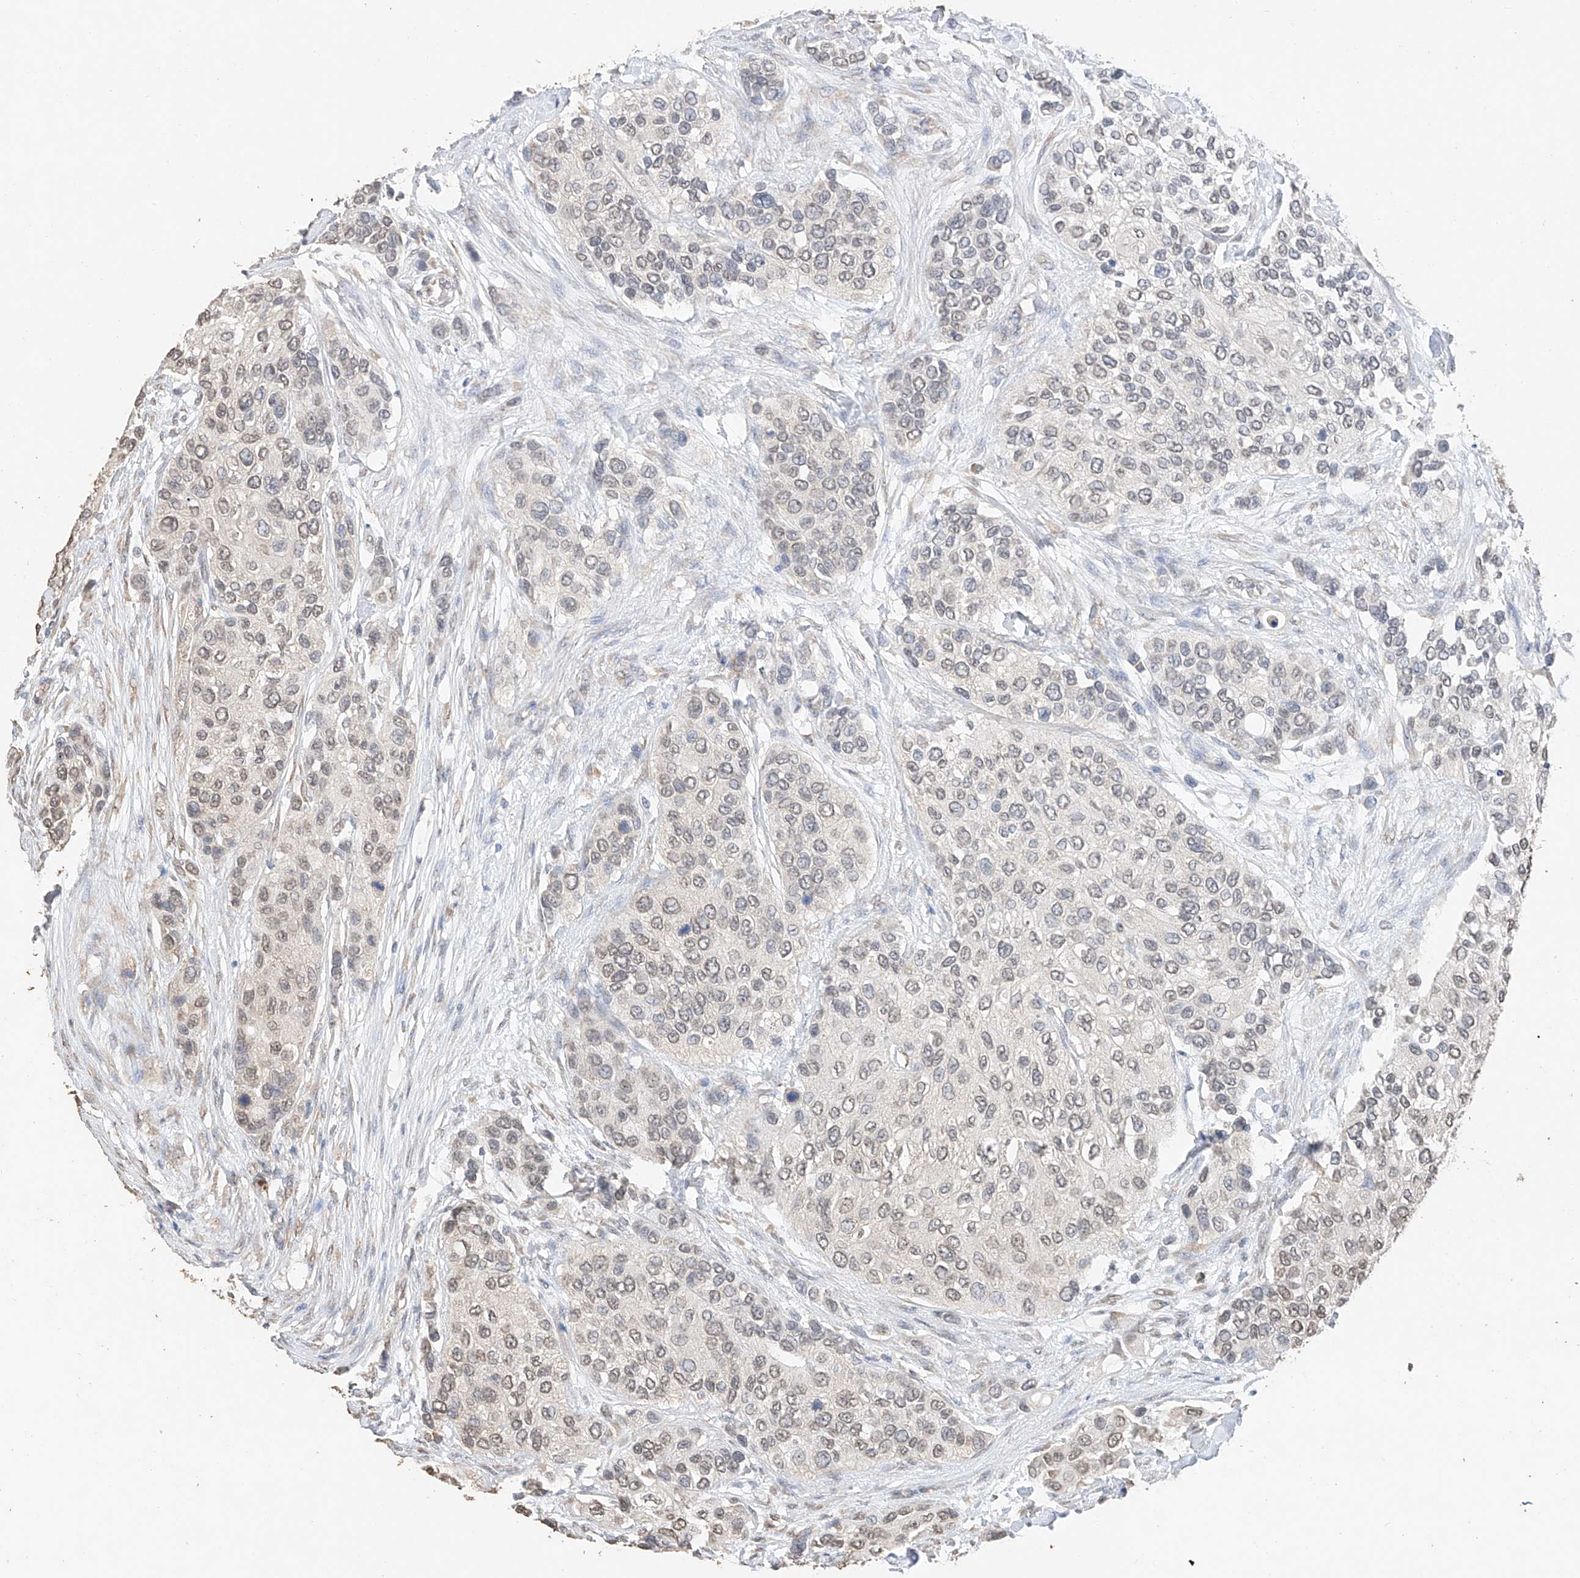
{"staining": {"intensity": "weak", "quantity": "<25%", "location": "nuclear"}, "tissue": "urothelial cancer", "cell_type": "Tumor cells", "image_type": "cancer", "snomed": [{"axis": "morphology", "description": "Urothelial carcinoma, High grade"}, {"axis": "topography", "description": "Urinary bladder"}], "caption": "This is an immunohistochemistry (IHC) photomicrograph of high-grade urothelial carcinoma. There is no expression in tumor cells.", "gene": "IL22RA2", "patient": {"sex": "female", "age": 56}}